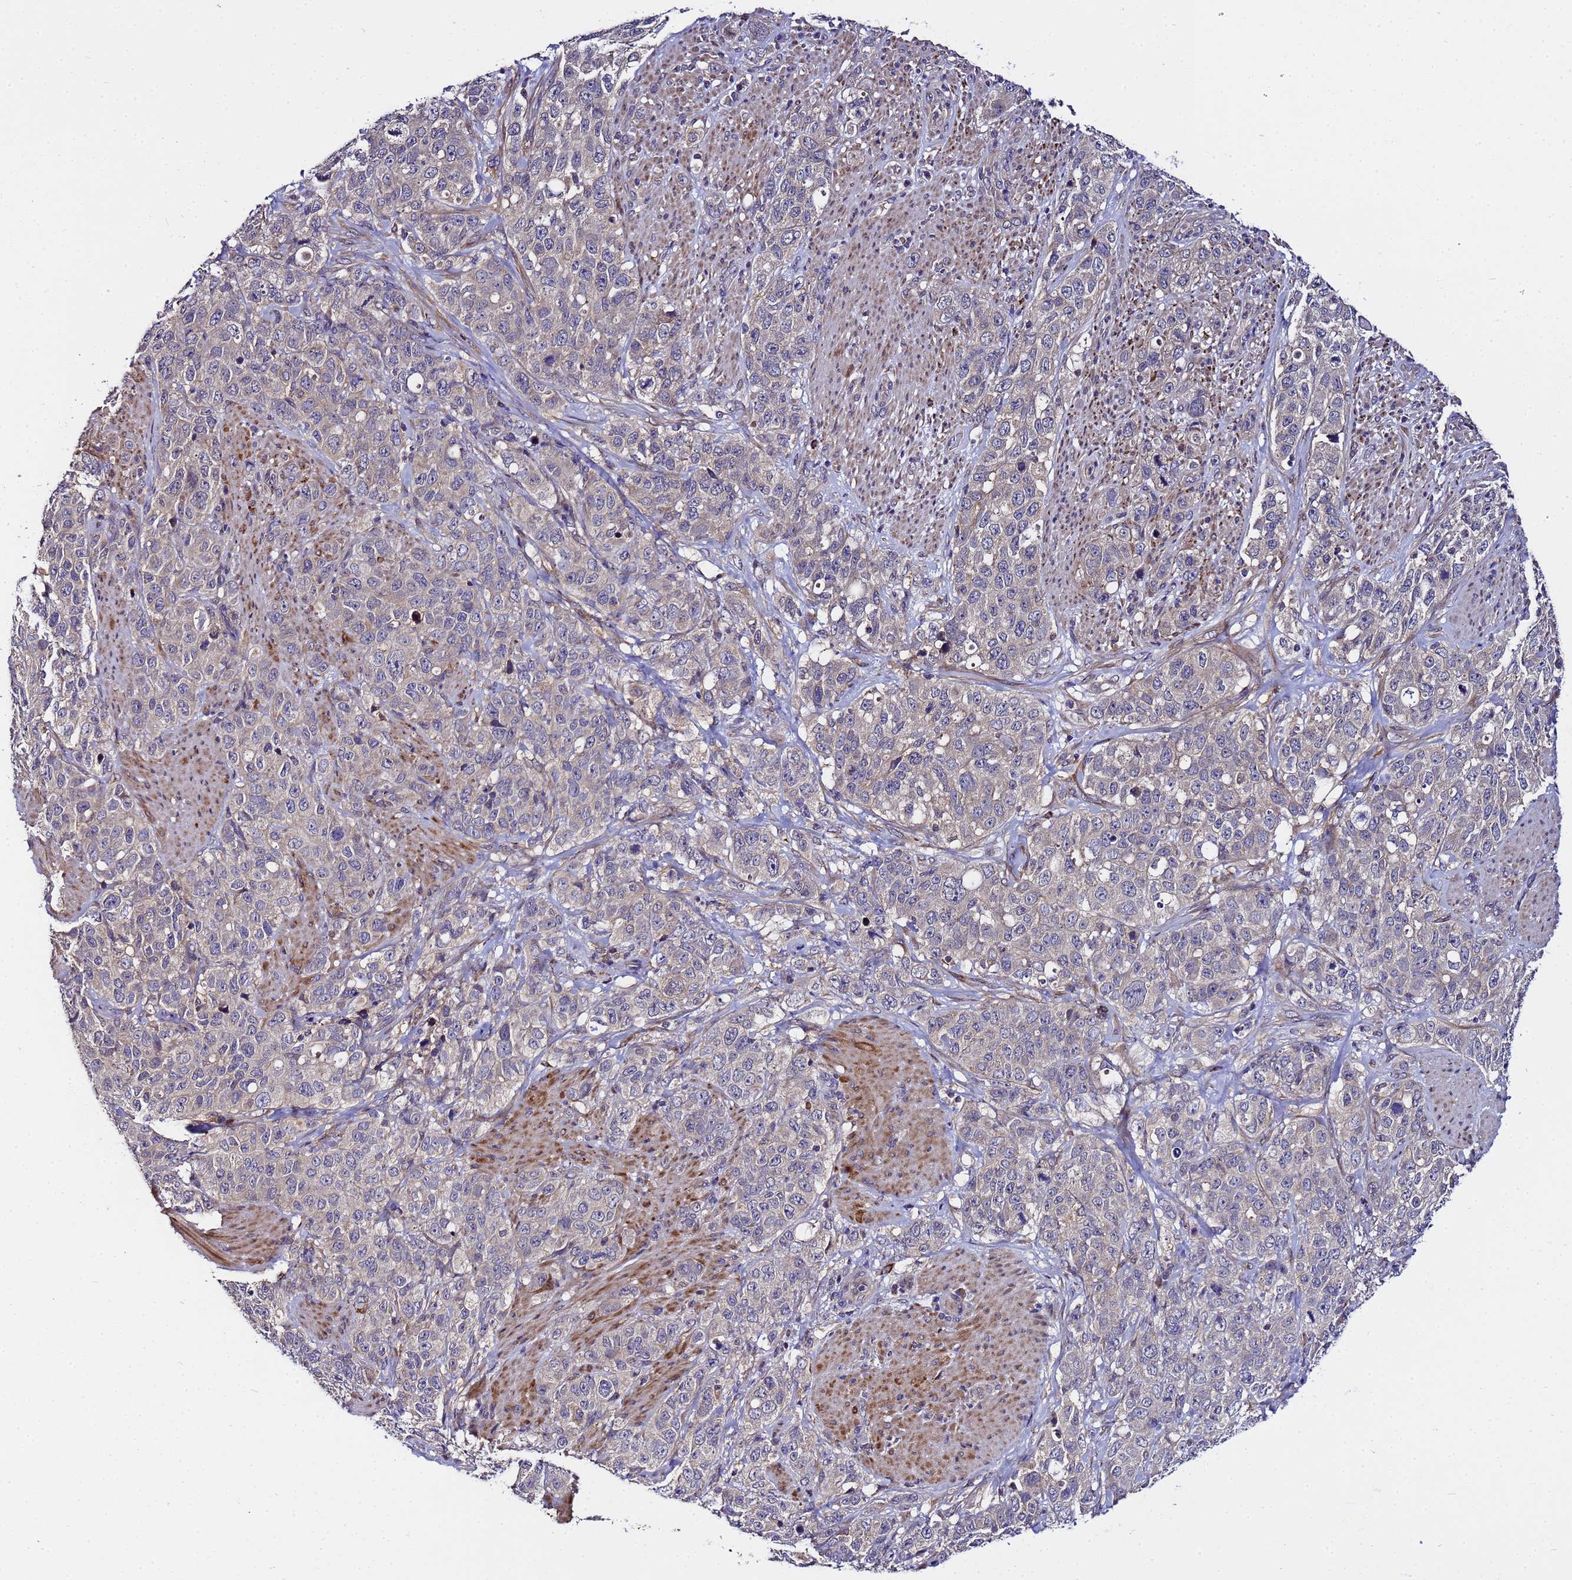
{"staining": {"intensity": "negative", "quantity": "none", "location": "none"}, "tissue": "stomach cancer", "cell_type": "Tumor cells", "image_type": "cancer", "snomed": [{"axis": "morphology", "description": "Adenocarcinoma, NOS"}, {"axis": "topography", "description": "Stomach"}], "caption": "Stomach cancer (adenocarcinoma) was stained to show a protein in brown. There is no significant expression in tumor cells. (DAB IHC, high magnification).", "gene": "PLXDC2", "patient": {"sex": "male", "age": 48}}